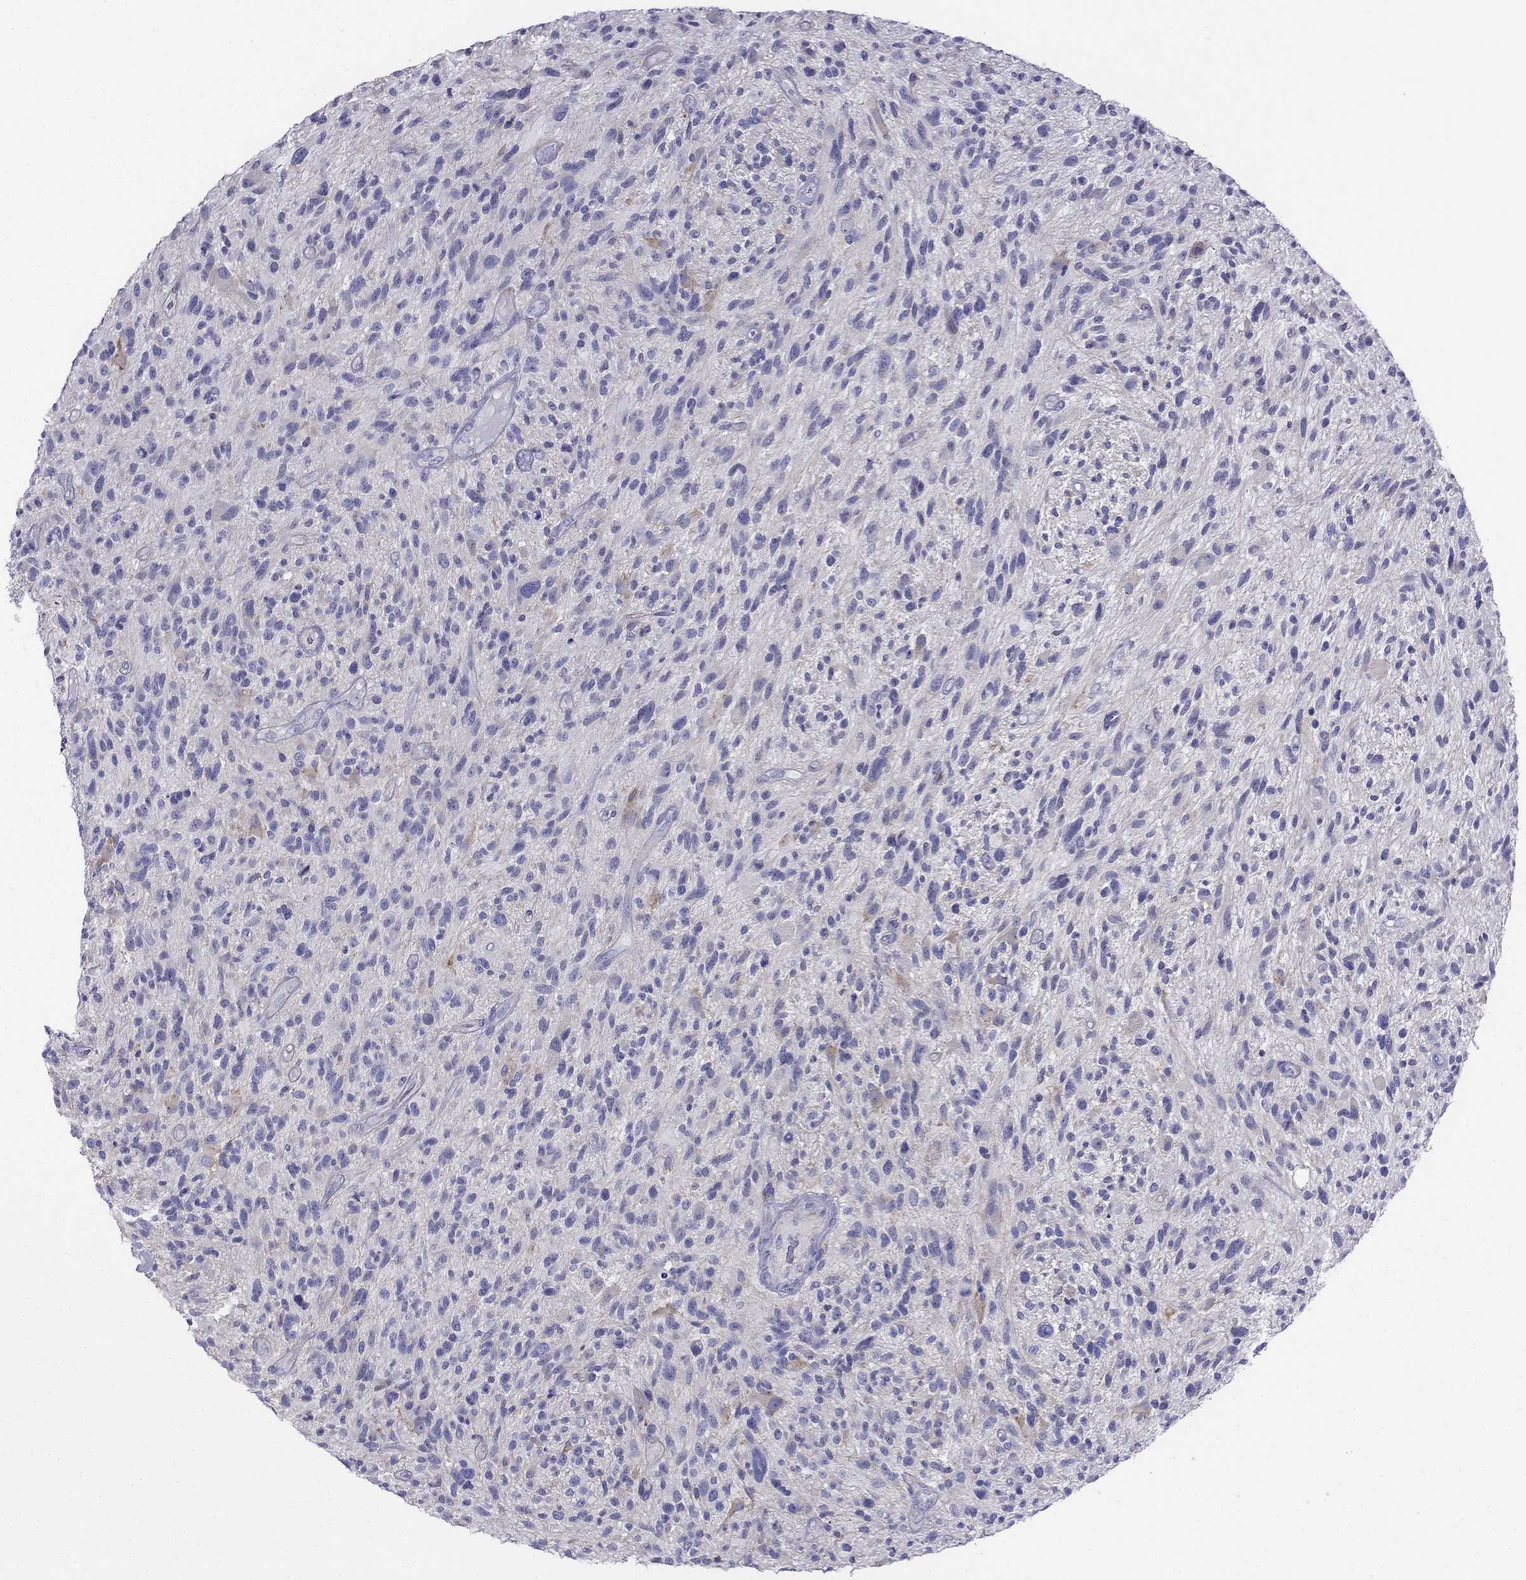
{"staining": {"intensity": "negative", "quantity": "none", "location": "none"}, "tissue": "glioma", "cell_type": "Tumor cells", "image_type": "cancer", "snomed": [{"axis": "morphology", "description": "Glioma, malignant, High grade"}, {"axis": "topography", "description": "Brain"}], "caption": "DAB (3,3'-diaminobenzidine) immunohistochemical staining of glioma exhibits no significant staining in tumor cells. (IHC, brightfield microscopy, high magnification).", "gene": "ALOXE3", "patient": {"sex": "male", "age": 47}}